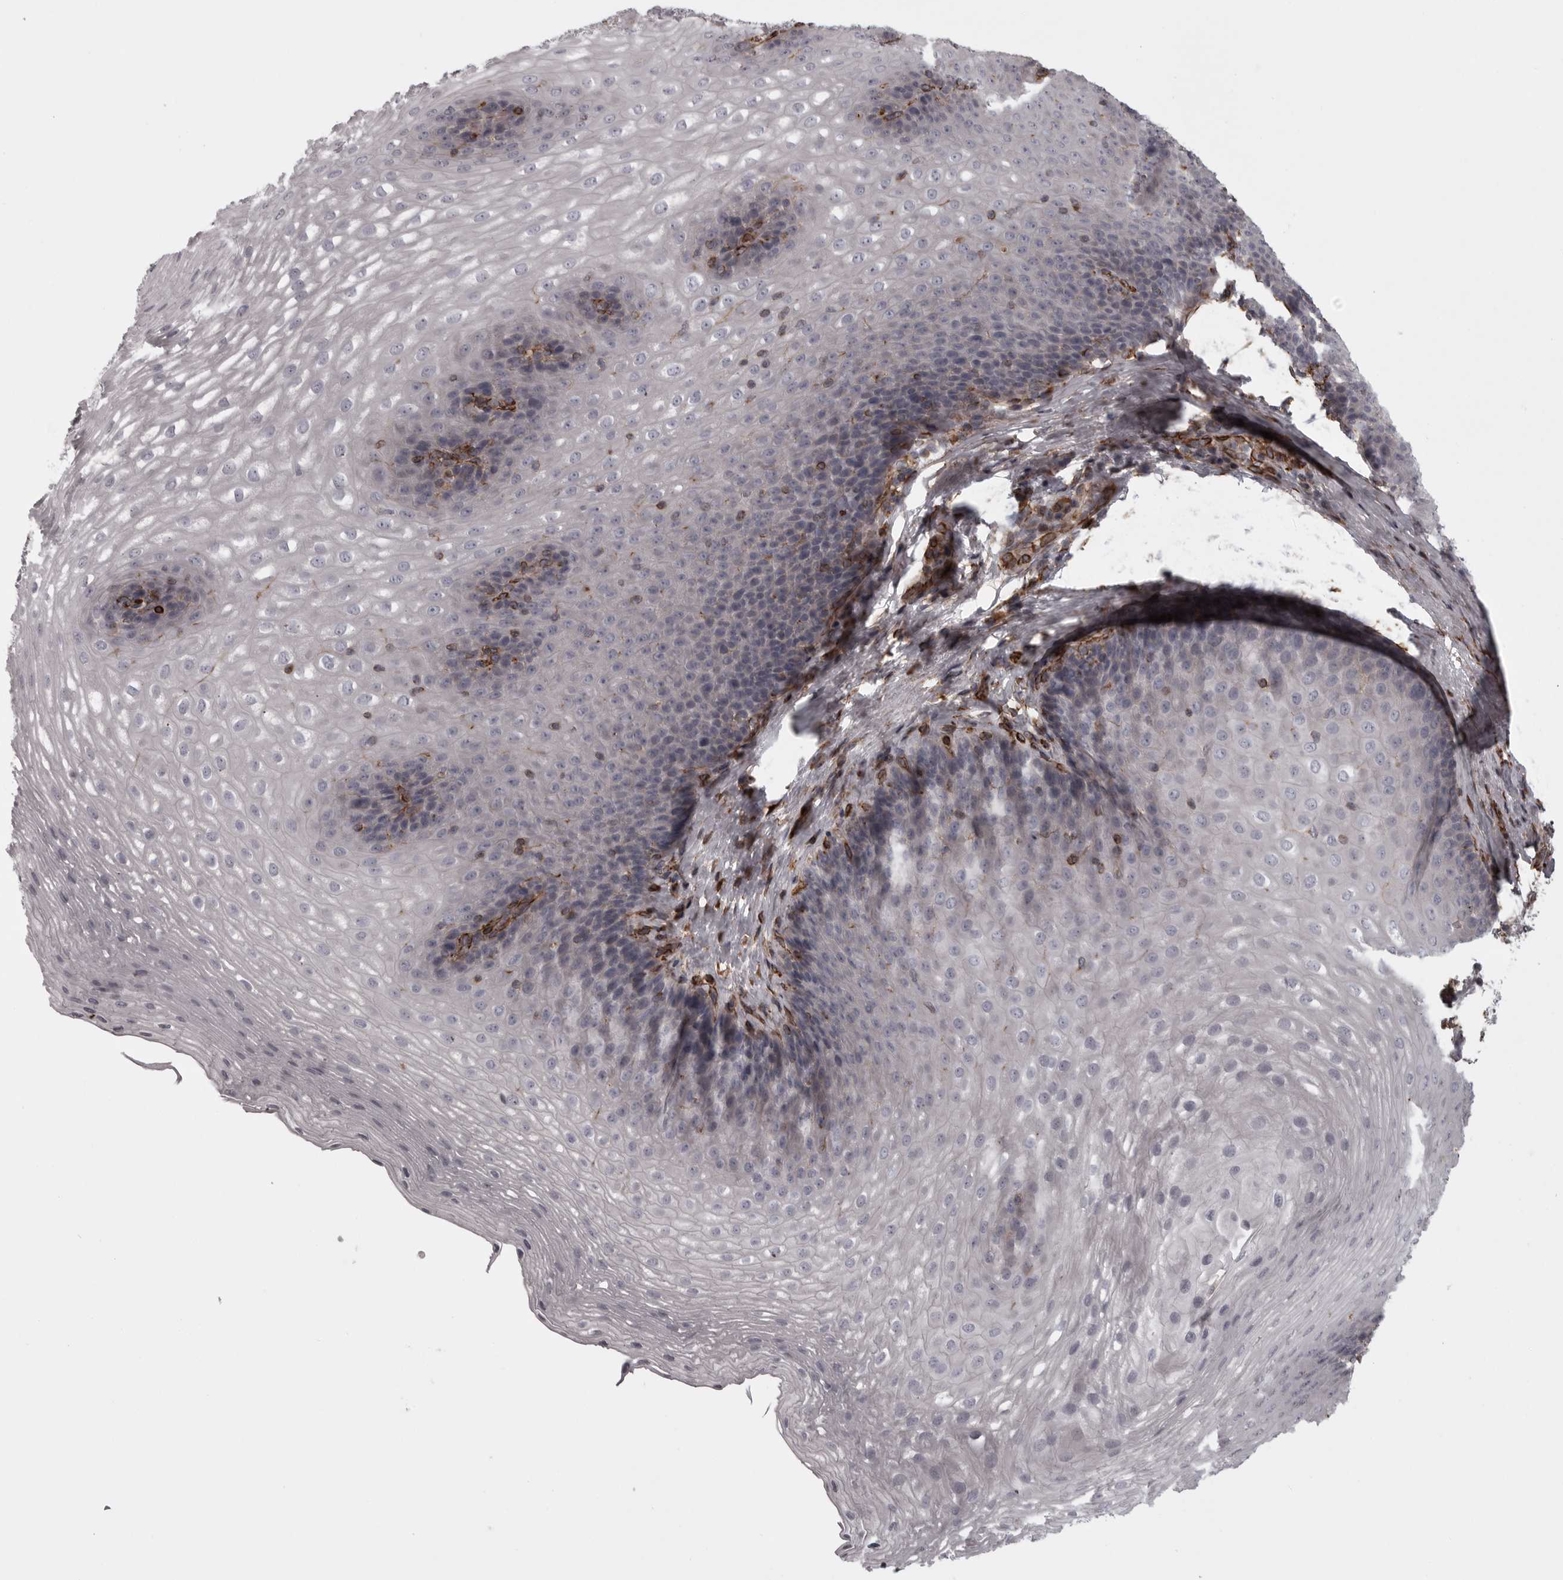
{"staining": {"intensity": "negative", "quantity": "none", "location": "none"}, "tissue": "esophagus", "cell_type": "Squamous epithelial cells", "image_type": "normal", "snomed": [{"axis": "morphology", "description": "Normal tissue, NOS"}, {"axis": "topography", "description": "Esophagus"}], "caption": "Benign esophagus was stained to show a protein in brown. There is no significant positivity in squamous epithelial cells. Brightfield microscopy of IHC stained with DAB (3,3'-diaminobenzidine) (brown) and hematoxylin (blue), captured at high magnification.", "gene": "FAAP100", "patient": {"sex": "female", "age": 66}}